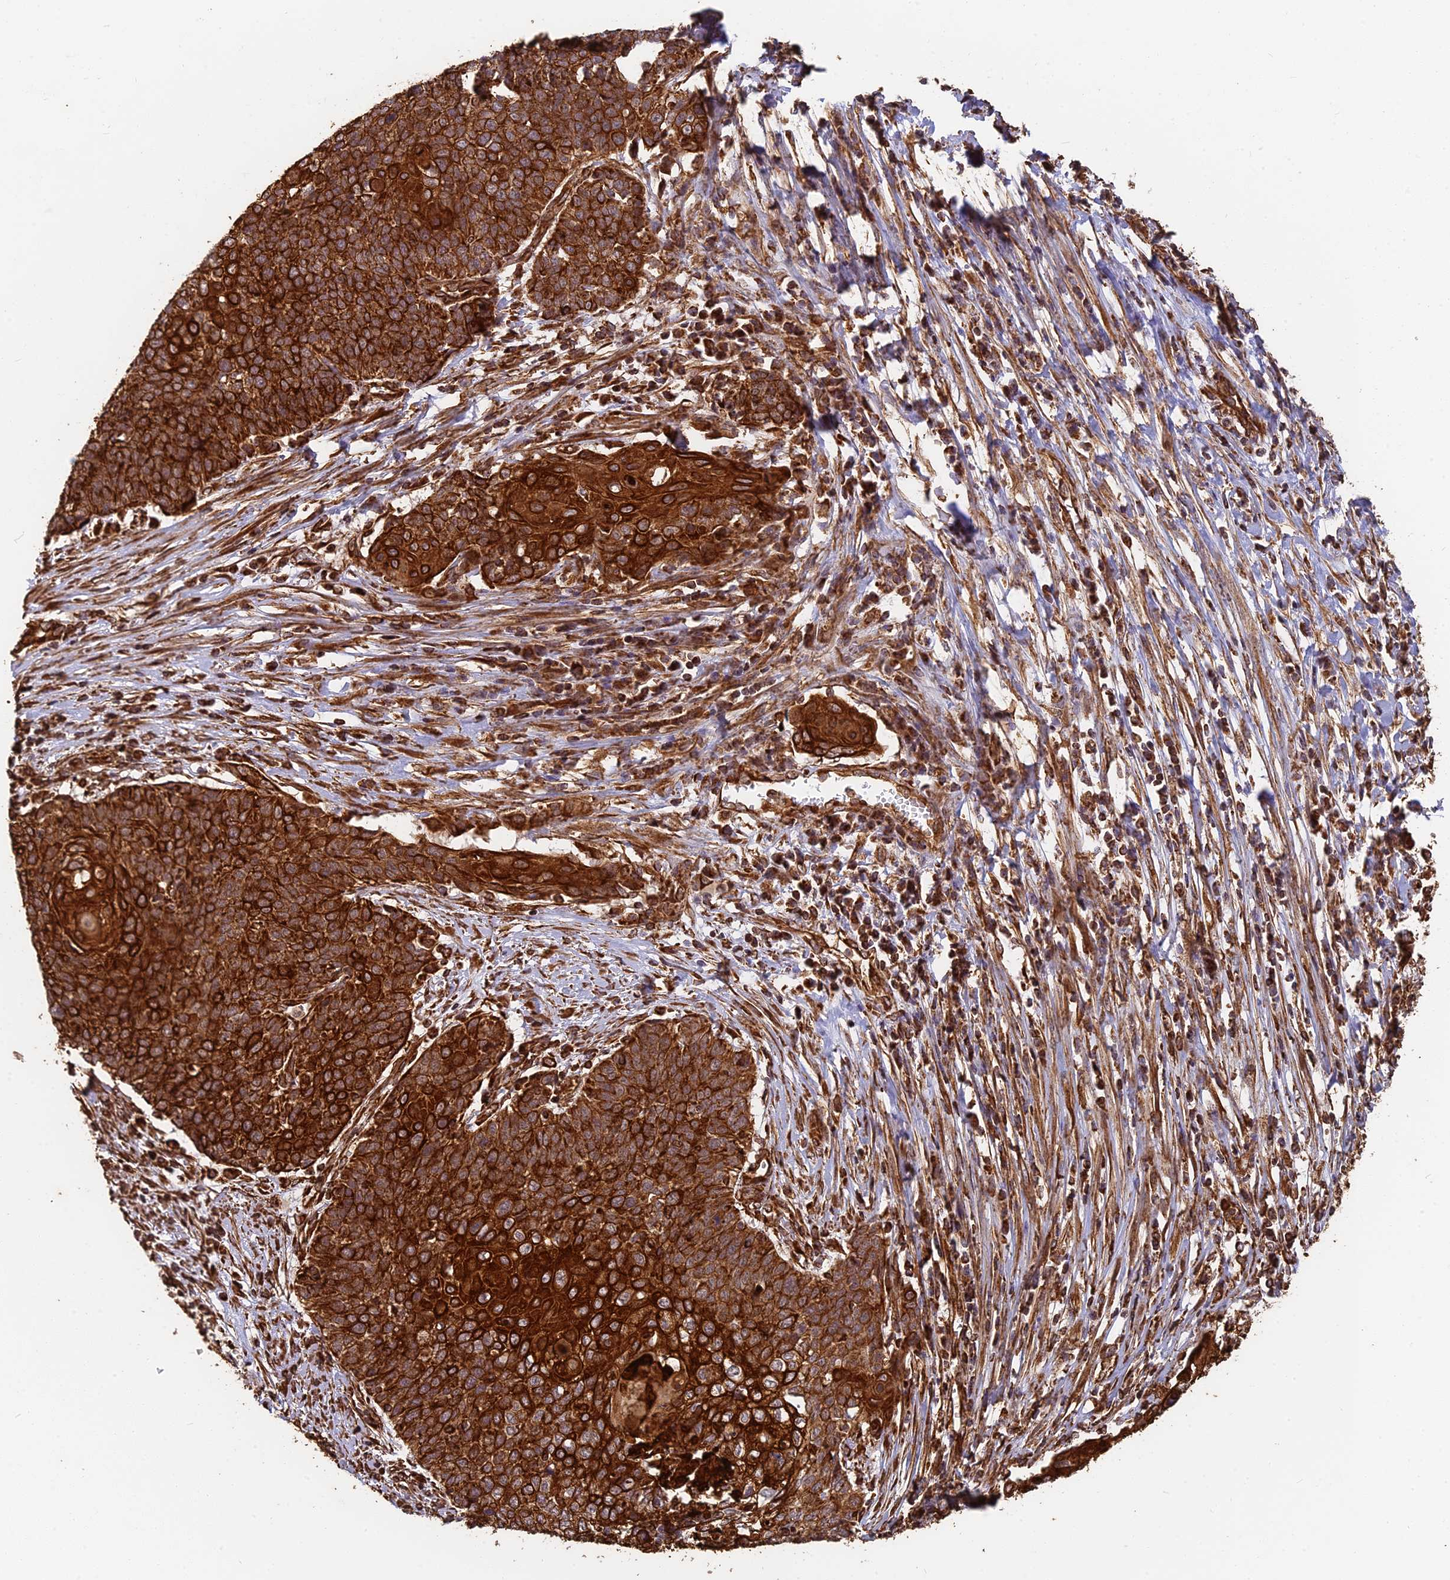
{"staining": {"intensity": "strong", "quantity": ">75%", "location": "cytoplasmic/membranous"}, "tissue": "cervical cancer", "cell_type": "Tumor cells", "image_type": "cancer", "snomed": [{"axis": "morphology", "description": "Squamous cell carcinoma, NOS"}, {"axis": "topography", "description": "Cervix"}], "caption": "The photomicrograph reveals a brown stain indicating the presence of a protein in the cytoplasmic/membranous of tumor cells in squamous cell carcinoma (cervical). (DAB (3,3'-diaminobenzidine) IHC, brown staining for protein, blue staining for nuclei).", "gene": "DSTYK", "patient": {"sex": "female", "age": 39}}